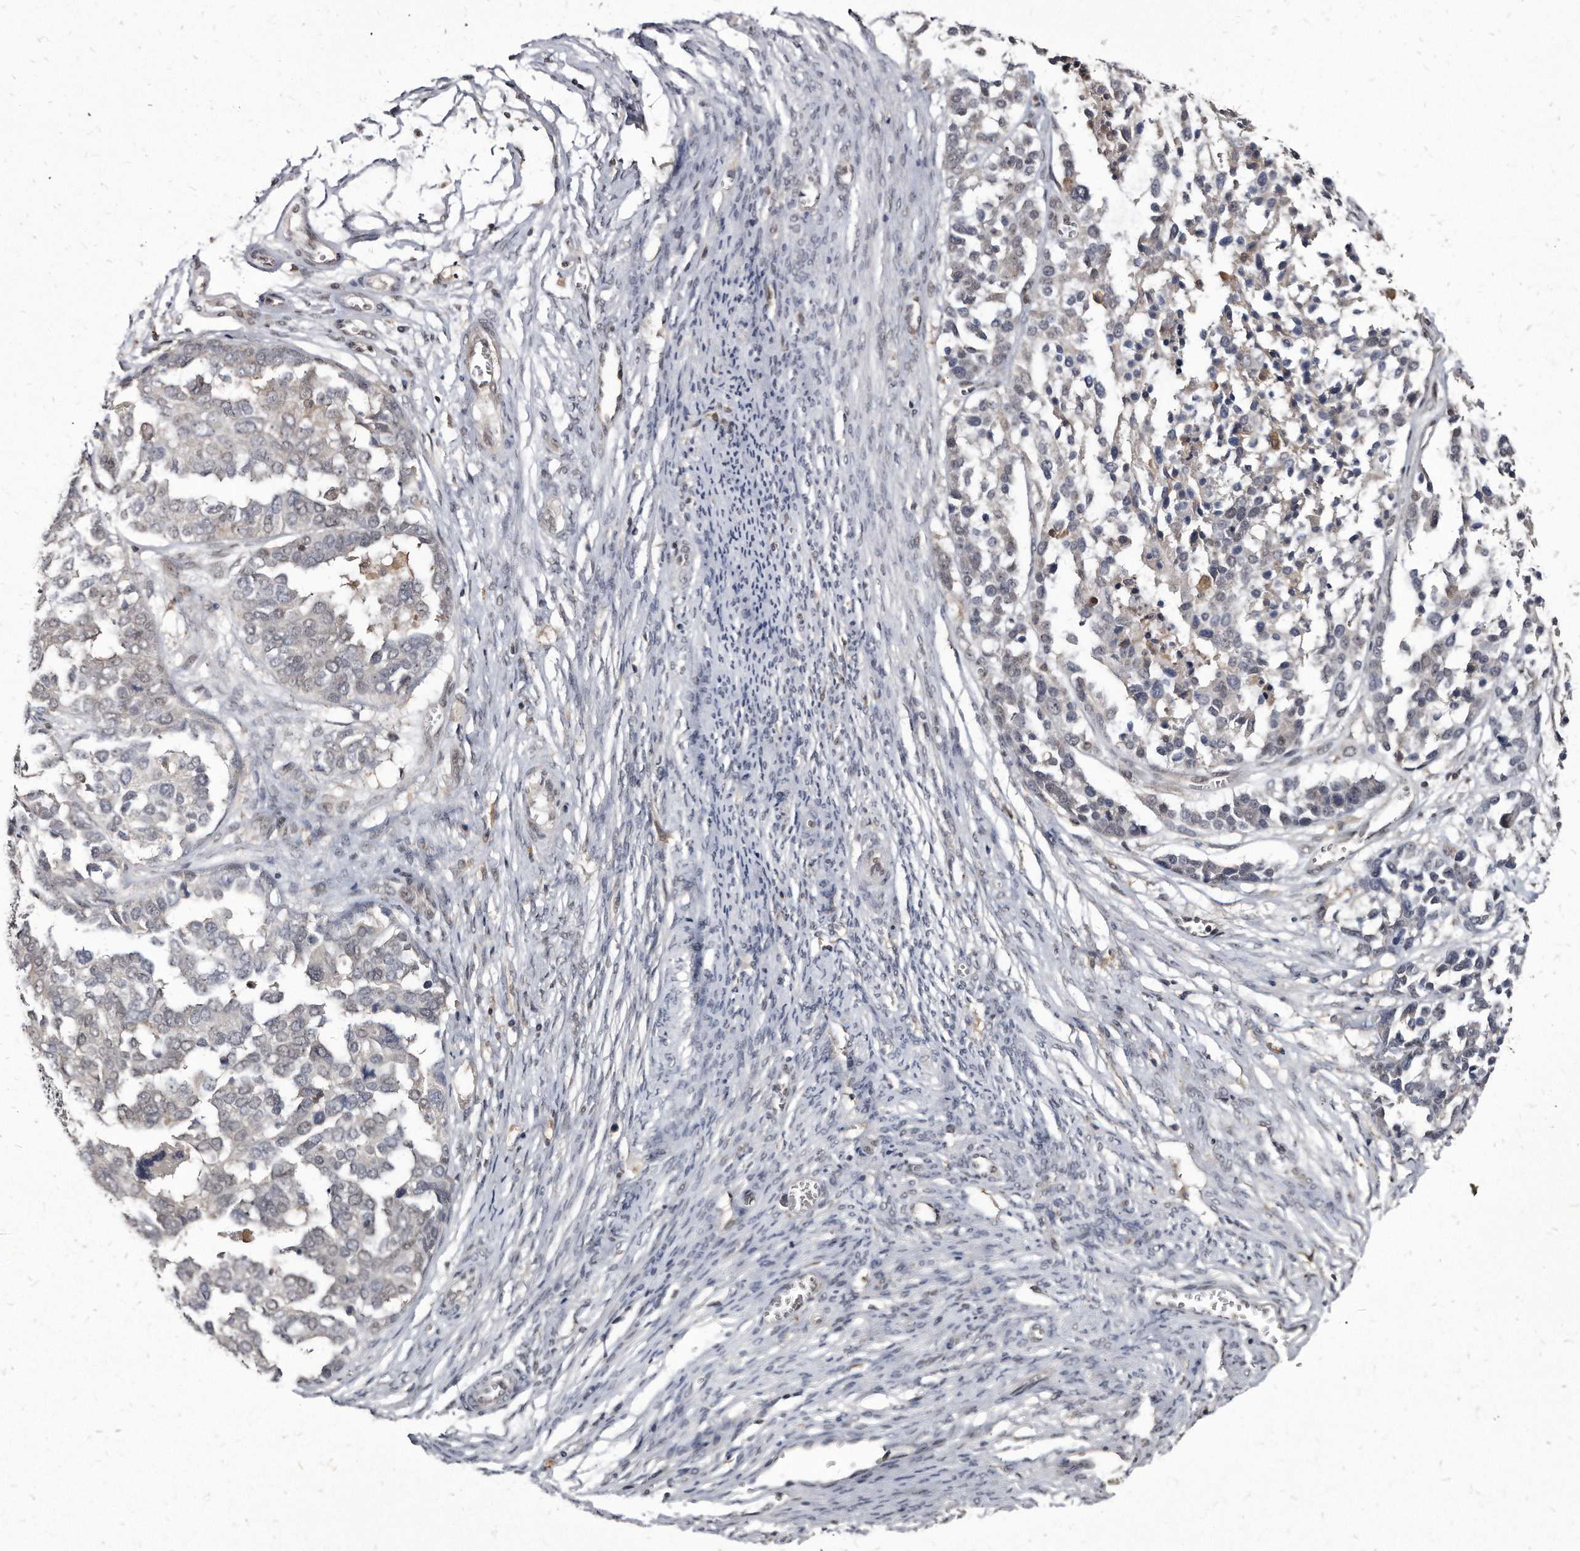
{"staining": {"intensity": "negative", "quantity": "none", "location": "none"}, "tissue": "ovarian cancer", "cell_type": "Tumor cells", "image_type": "cancer", "snomed": [{"axis": "morphology", "description": "Cystadenocarcinoma, serous, NOS"}, {"axis": "topography", "description": "Ovary"}], "caption": "High magnification brightfield microscopy of ovarian serous cystadenocarcinoma stained with DAB (3,3'-diaminobenzidine) (brown) and counterstained with hematoxylin (blue): tumor cells show no significant expression.", "gene": "KLHDC3", "patient": {"sex": "female", "age": 44}}